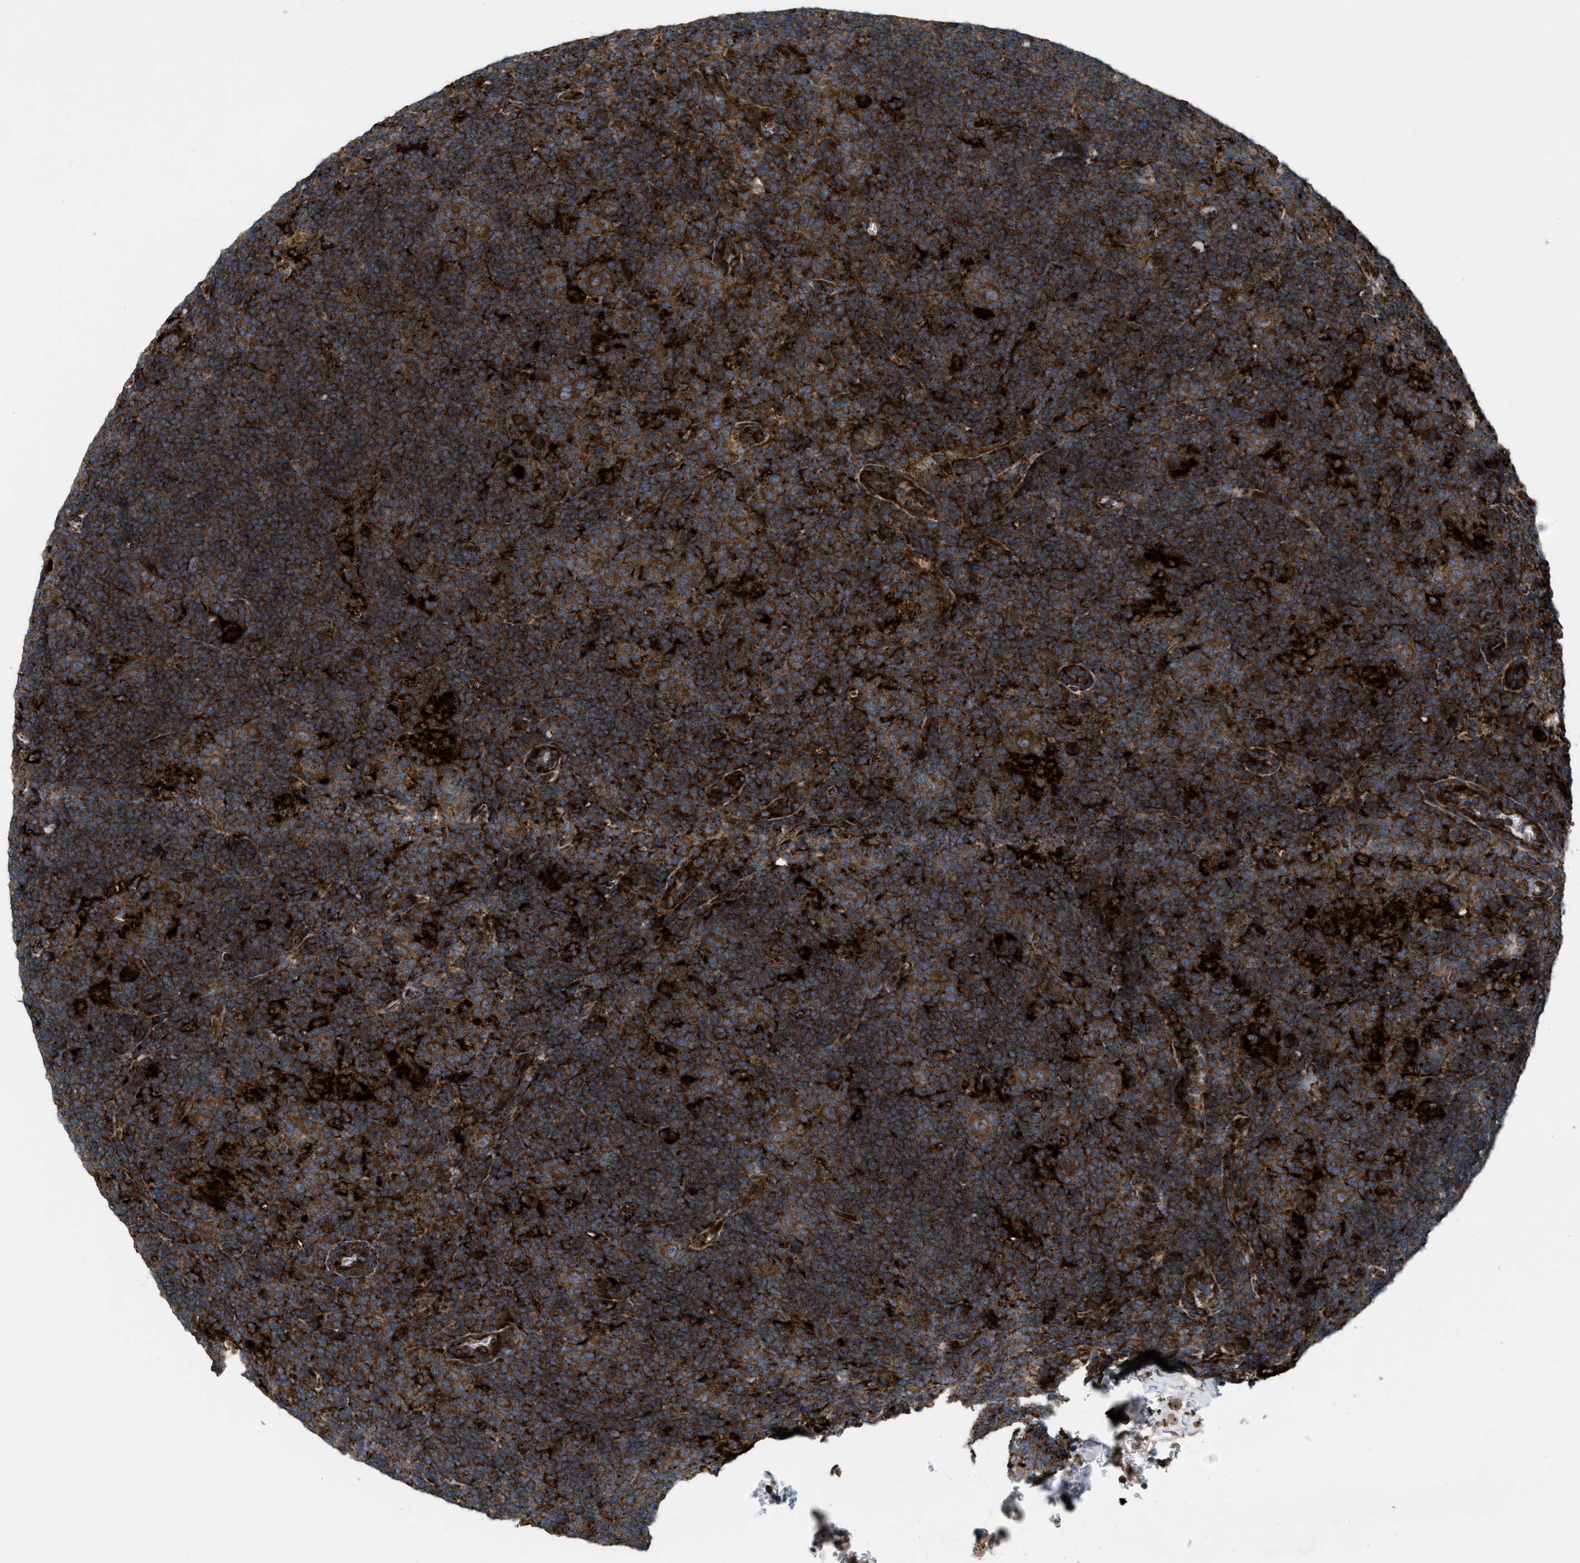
{"staining": {"intensity": "strong", "quantity": ">75%", "location": "cytoplasmic/membranous"}, "tissue": "lymphoma", "cell_type": "Tumor cells", "image_type": "cancer", "snomed": [{"axis": "morphology", "description": "Hodgkin's disease, NOS"}, {"axis": "topography", "description": "Lymph node"}], "caption": "Strong cytoplasmic/membranous protein positivity is appreciated in approximately >75% of tumor cells in Hodgkin's disease. The protein is shown in brown color, while the nuclei are stained blue.", "gene": "PER3", "patient": {"sex": "female", "age": 57}}